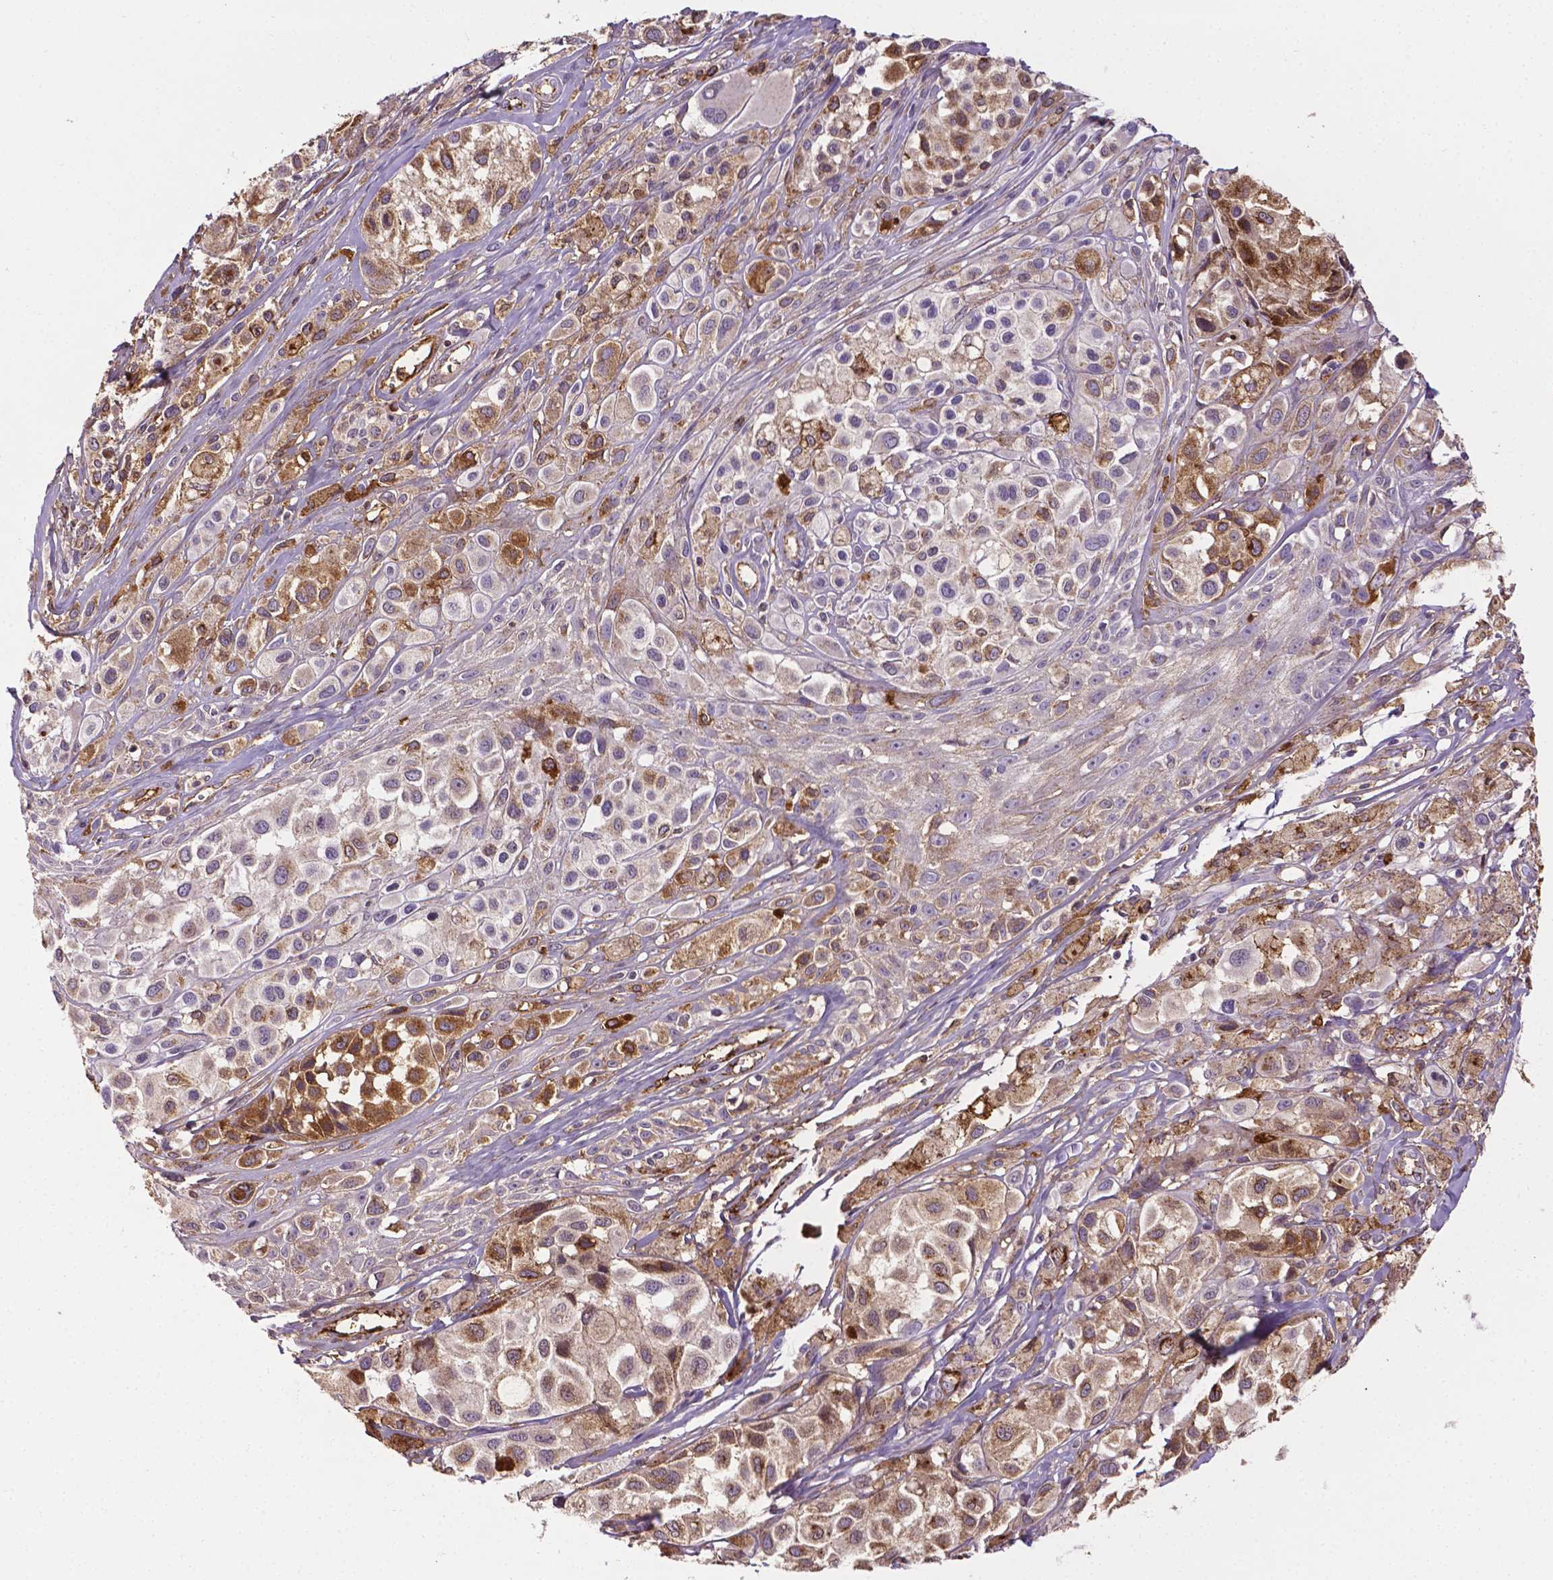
{"staining": {"intensity": "moderate", "quantity": "25%-75%", "location": "cytoplasmic/membranous"}, "tissue": "melanoma", "cell_type": "Tumor cells", "image_type": "cancer", "snomed": [{"axis": "morphology", "description": "Malignant melanoma, NOS"}, {"axis": "topography", "description": "Skin"}], "caption": "A high-resolution histopathology image shows immunohistochemistry staining of malignant melanoma, which shows moderate cytoplasmic/membranous expression in about 25%-75% of tumor cells.", "gene": "APOE", "patient": {"sex": "male", "age": 77}}